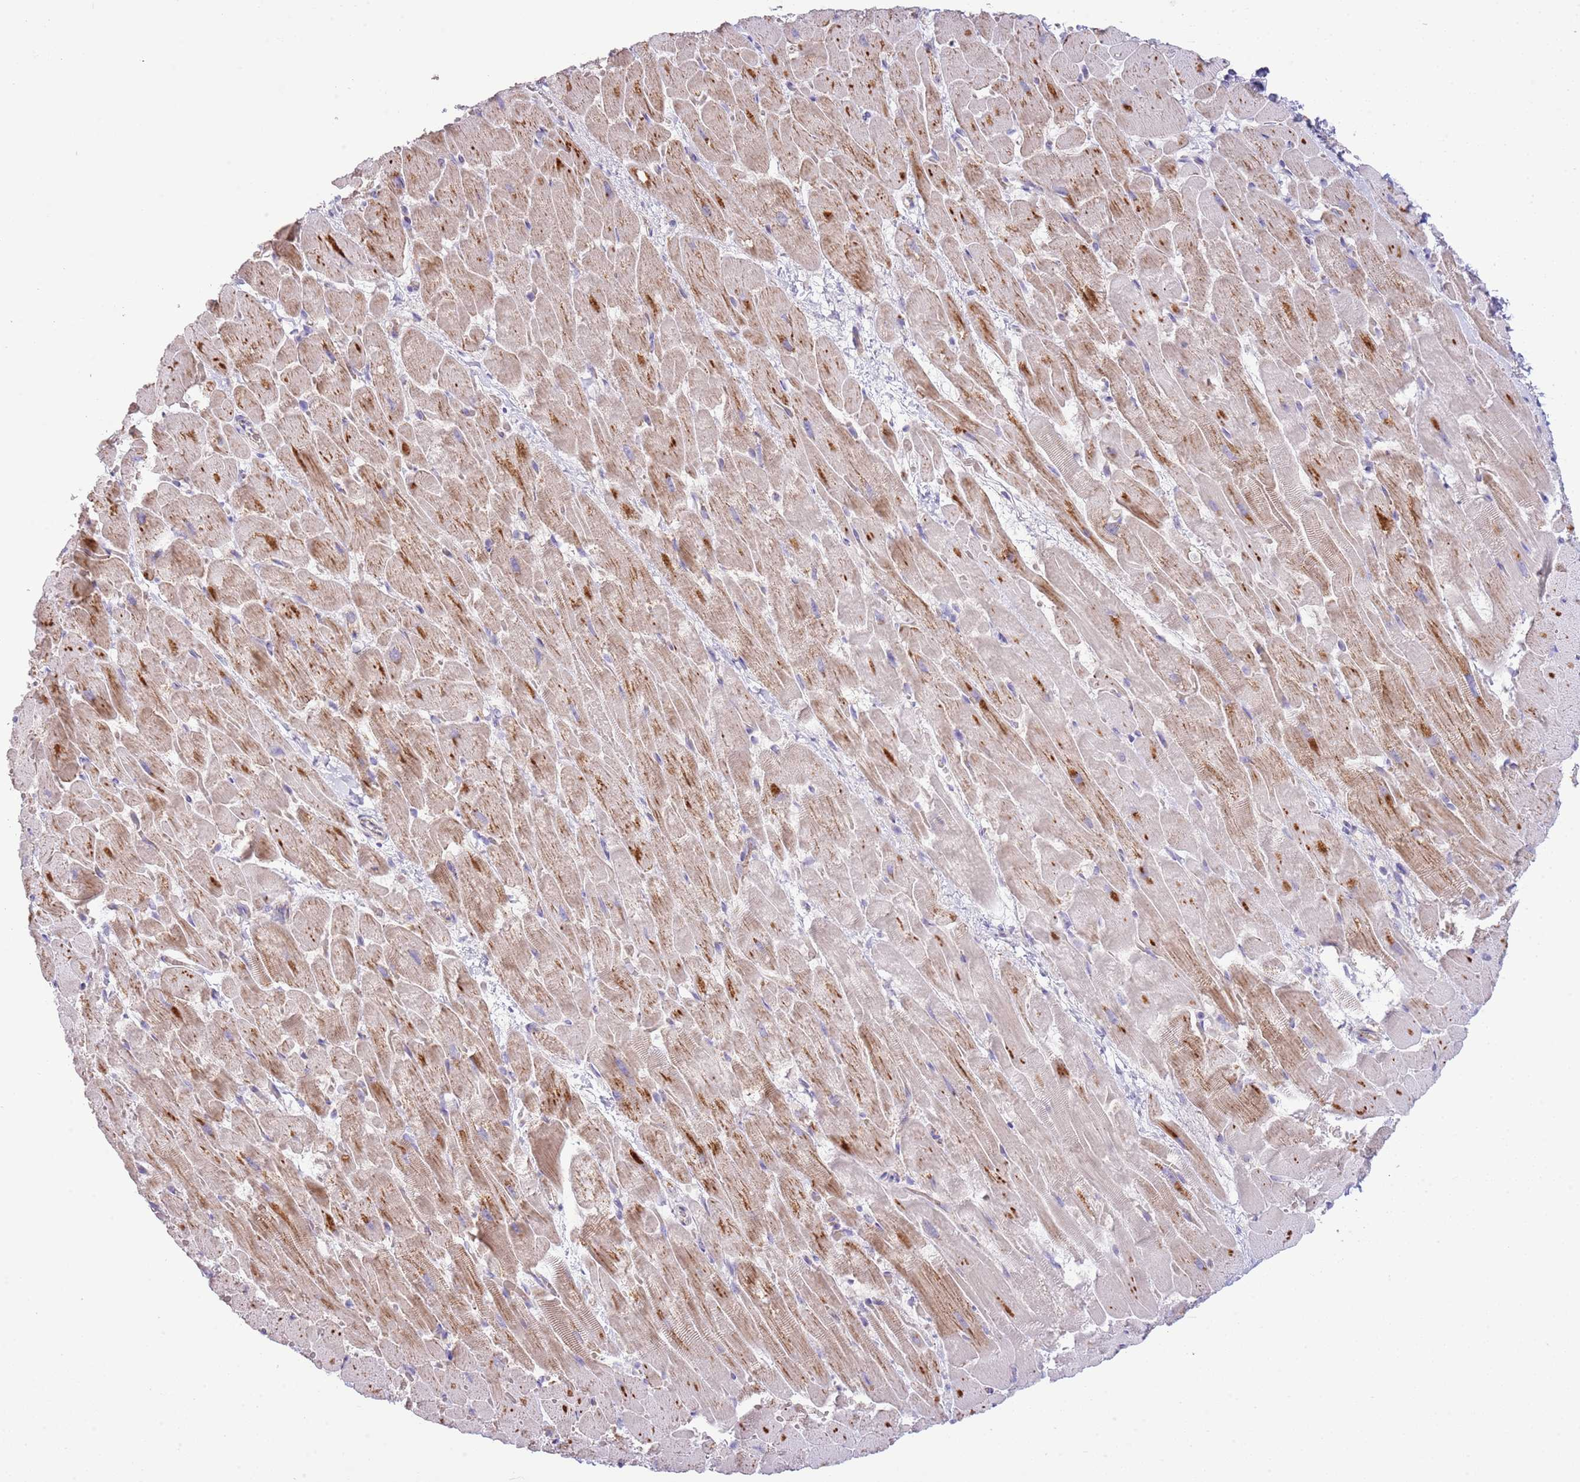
{"staining": {"intensity": "moderate", "quantity": "25%-75%", "location": "cytoplasmic/membranous"}, "tissue": "heart muscle", "cell_type": "Cardiomyocytes", "image_type": "normal", "snomed": [{"axis": "morphology", "description": "Normal tissue, NOS"}, {"axis": "topography", "description": "Heart"}], "caption": "This image exhibits IHC staining of benign human heart muscle, with medium moderate cytoplasmic/membranous expression in approximately 25%-75% of cardiomyocytes.", "gene": "ABHD17A", "patient": {"sex": "male", "age": 37}}